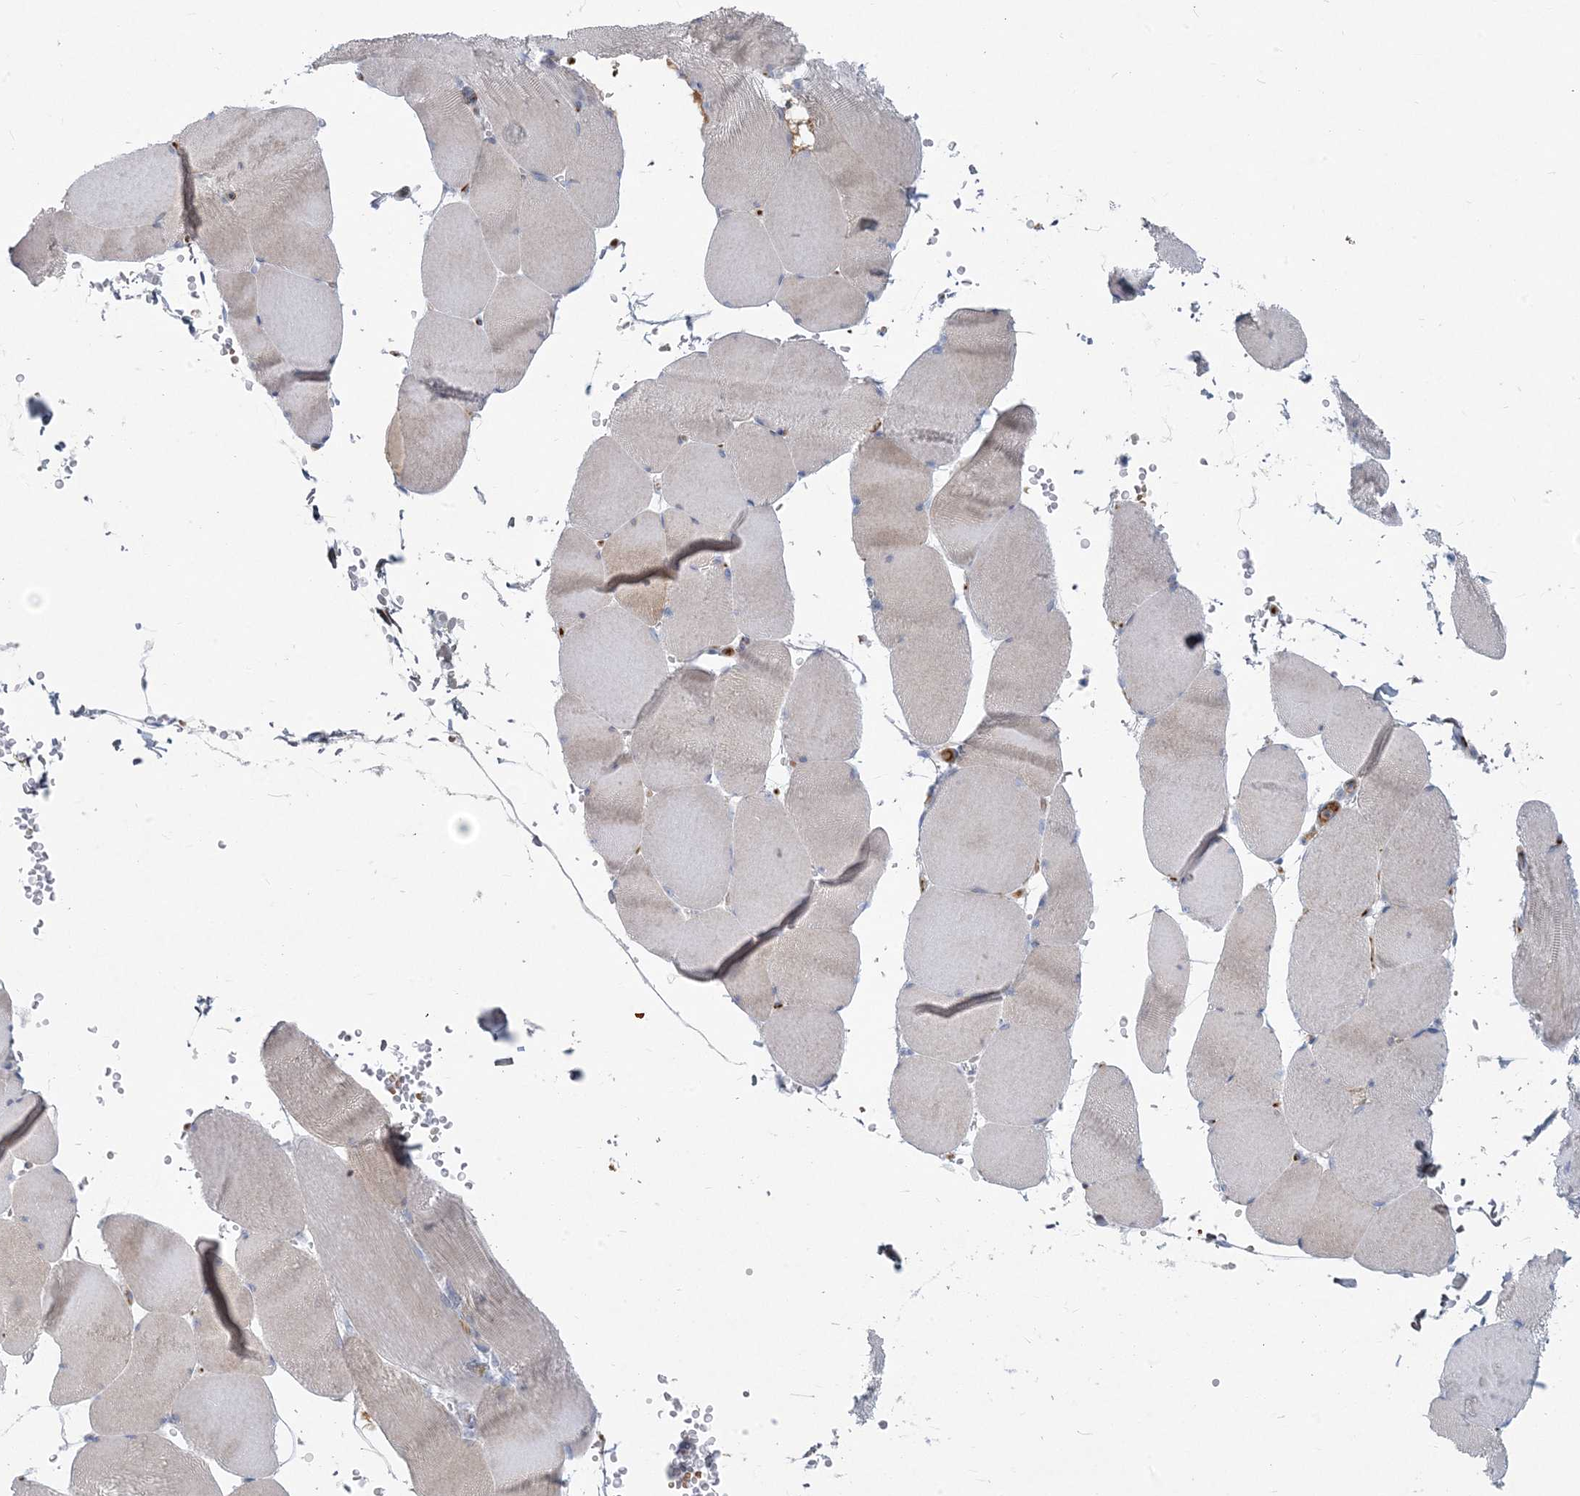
{"staining": {"intensity": "negative", "quantity": "none", "location": "none"}, "tissue": "skeletal muscle", "cell_type": "Myocytes", "image_type": "normal", "snomed": [{"axis": "morphology", "description": "Normal tissue, NOS"}, {"axis": "topography", "description": "Skeletal muscle"}, {"axis": "topography", "description": "Head-Neck"}], "caption": "Immunohistochemistry micrograph of benign skeletal muscle: skeletal muscle stained with DAB demonstrates no significant protein staining in myocytes.", "gene": "MOXD1", "patient": {"sex": "male", "age": 66}}